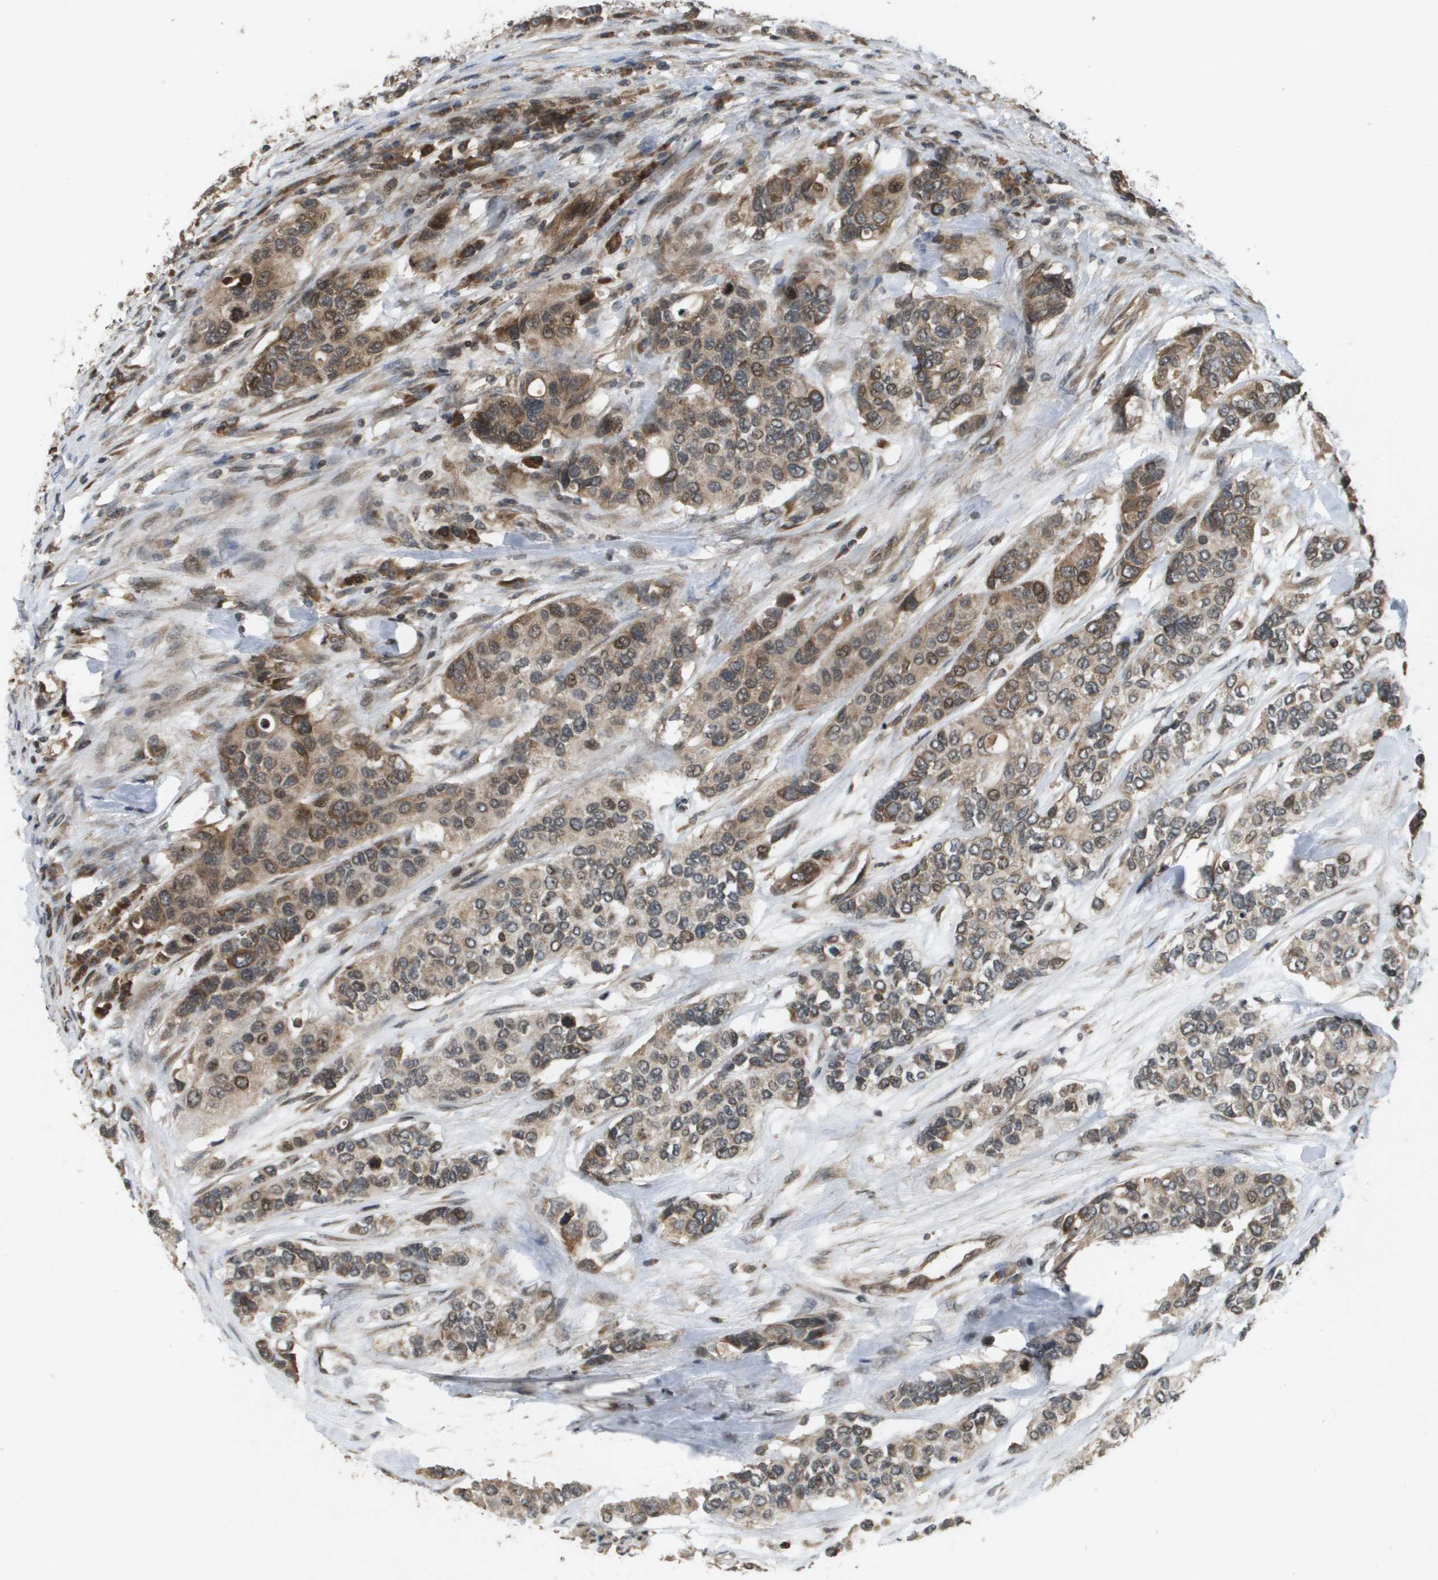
{"staining": {"intensity": "moderate", "quantity": ">75%", "location": "cytoplasmic/membranous"}, "tissue": "urothelial cancer", "cell_type": "Tumor cells", "image_type": "cancer", "snomed": [{"axis": "morphology", "description": "Urothelial carcinoma, High grade"}, {"axis": "topography", "description": "Urinary bladder"}], "caption": "Urothelial cancer stained with a brown dye shows moderate cytoplasmic/membranous positive positivity in about >75% of tumor cells.", "gene": "KIF11", "patient": {"sex": "female", "age": 56}}